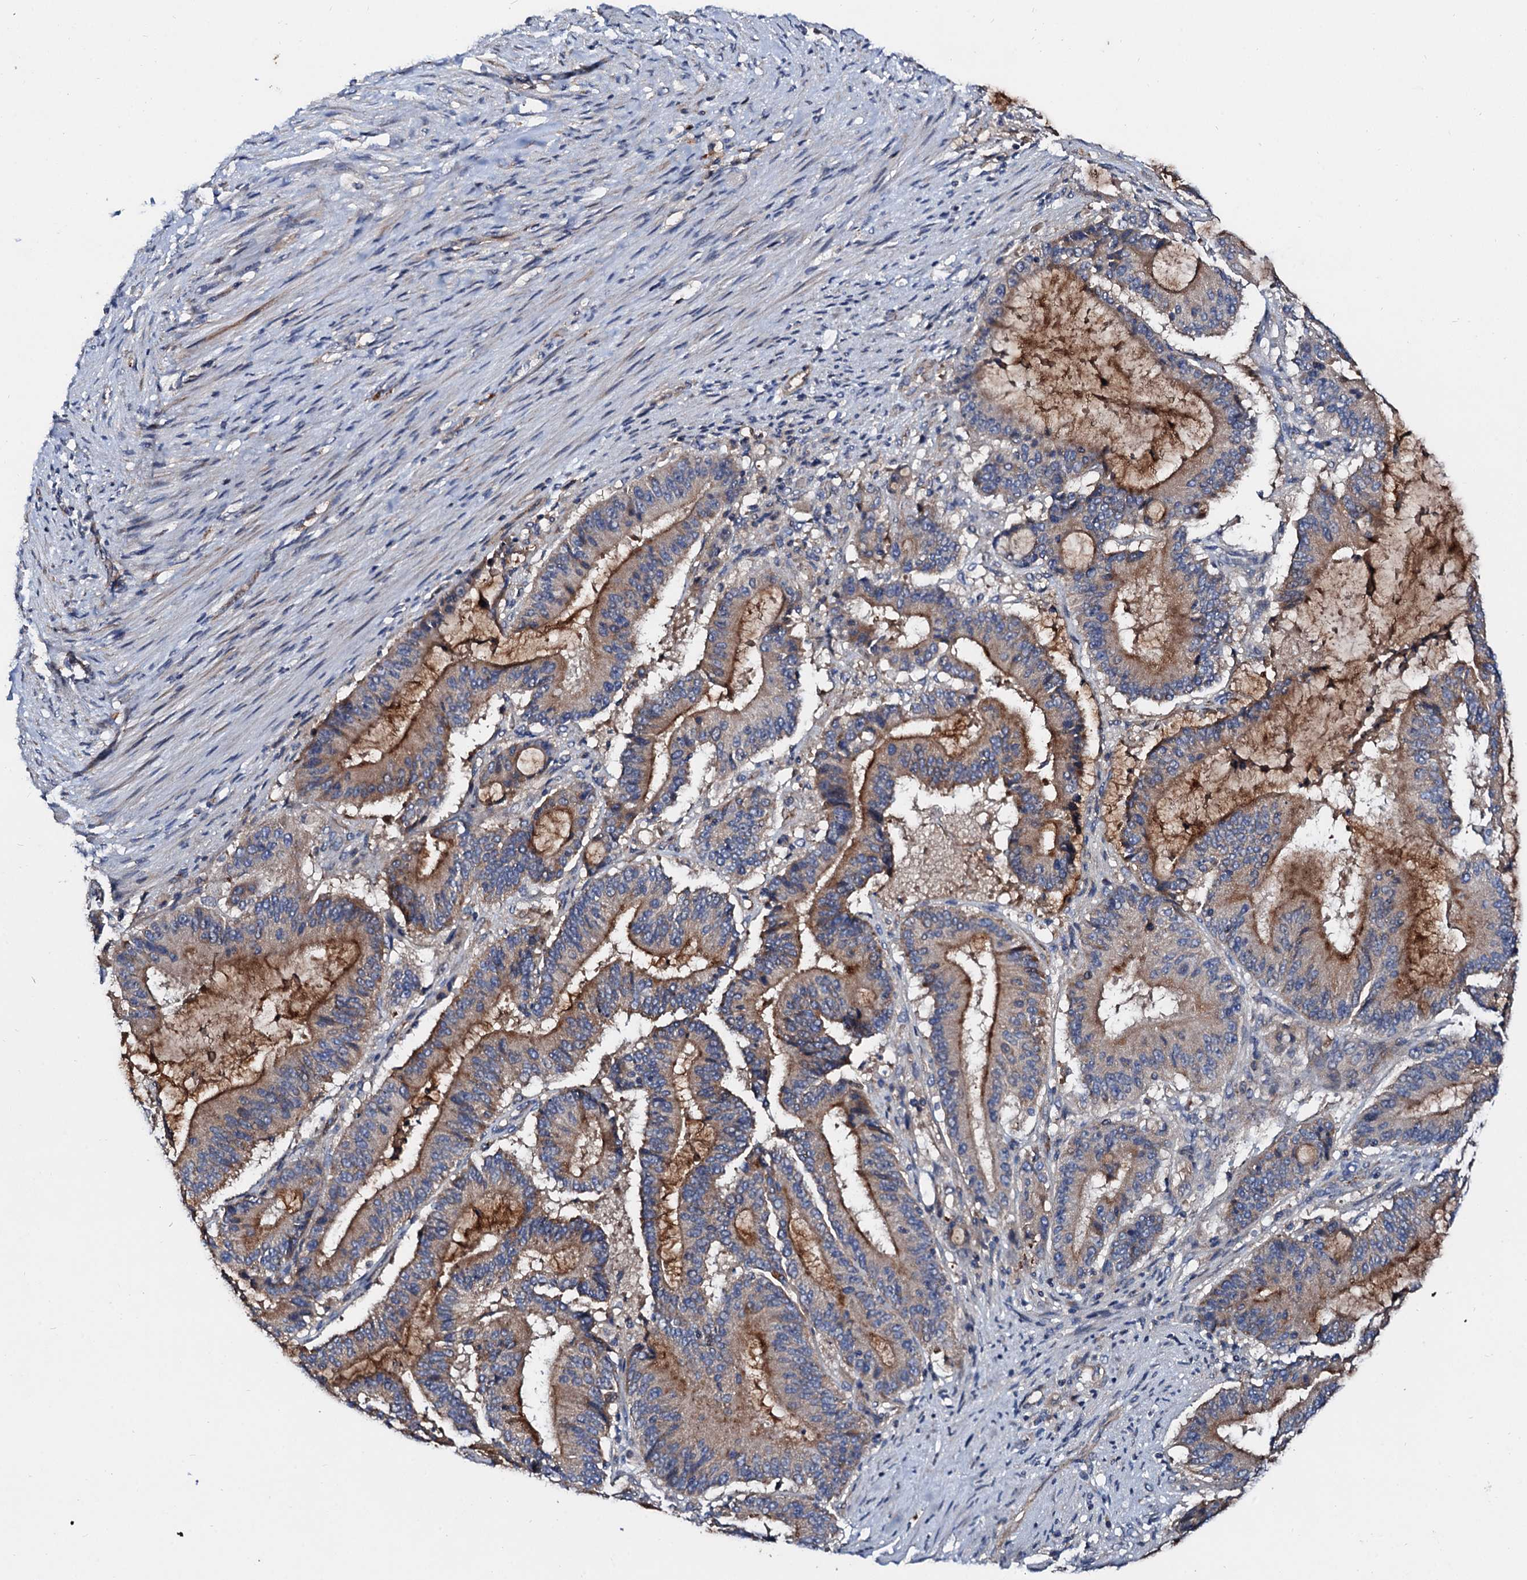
{"staining": {"intensity": "moderate", "quantity": "25%-75%", "location": "cytoplasmic/membranous"}, "tissue": "liver cancer", "cell_type": "Tumor cells", "image_type": "cancer", "snomed": [{"axis": "morphology", "description": "Normal tissue, NOS"}, {"axis": "morphology", "description": "Cholangiocarcinoma"}, {"axis": "topography", "description": "Liver"}, {"axis": "topography", "description": "Peripheral nerve tissue"}], "caption": "A medium amount of moderate cytoplasmic/membranous expression is present in about 25%-75% of tumor cells in cholangiocarcinoma (liver) tissue. Ihc stains the protein in brown and the nuclei are stained blue.", "gene": "FIBIN", "patient": {"sex": "female", "age": 73}}